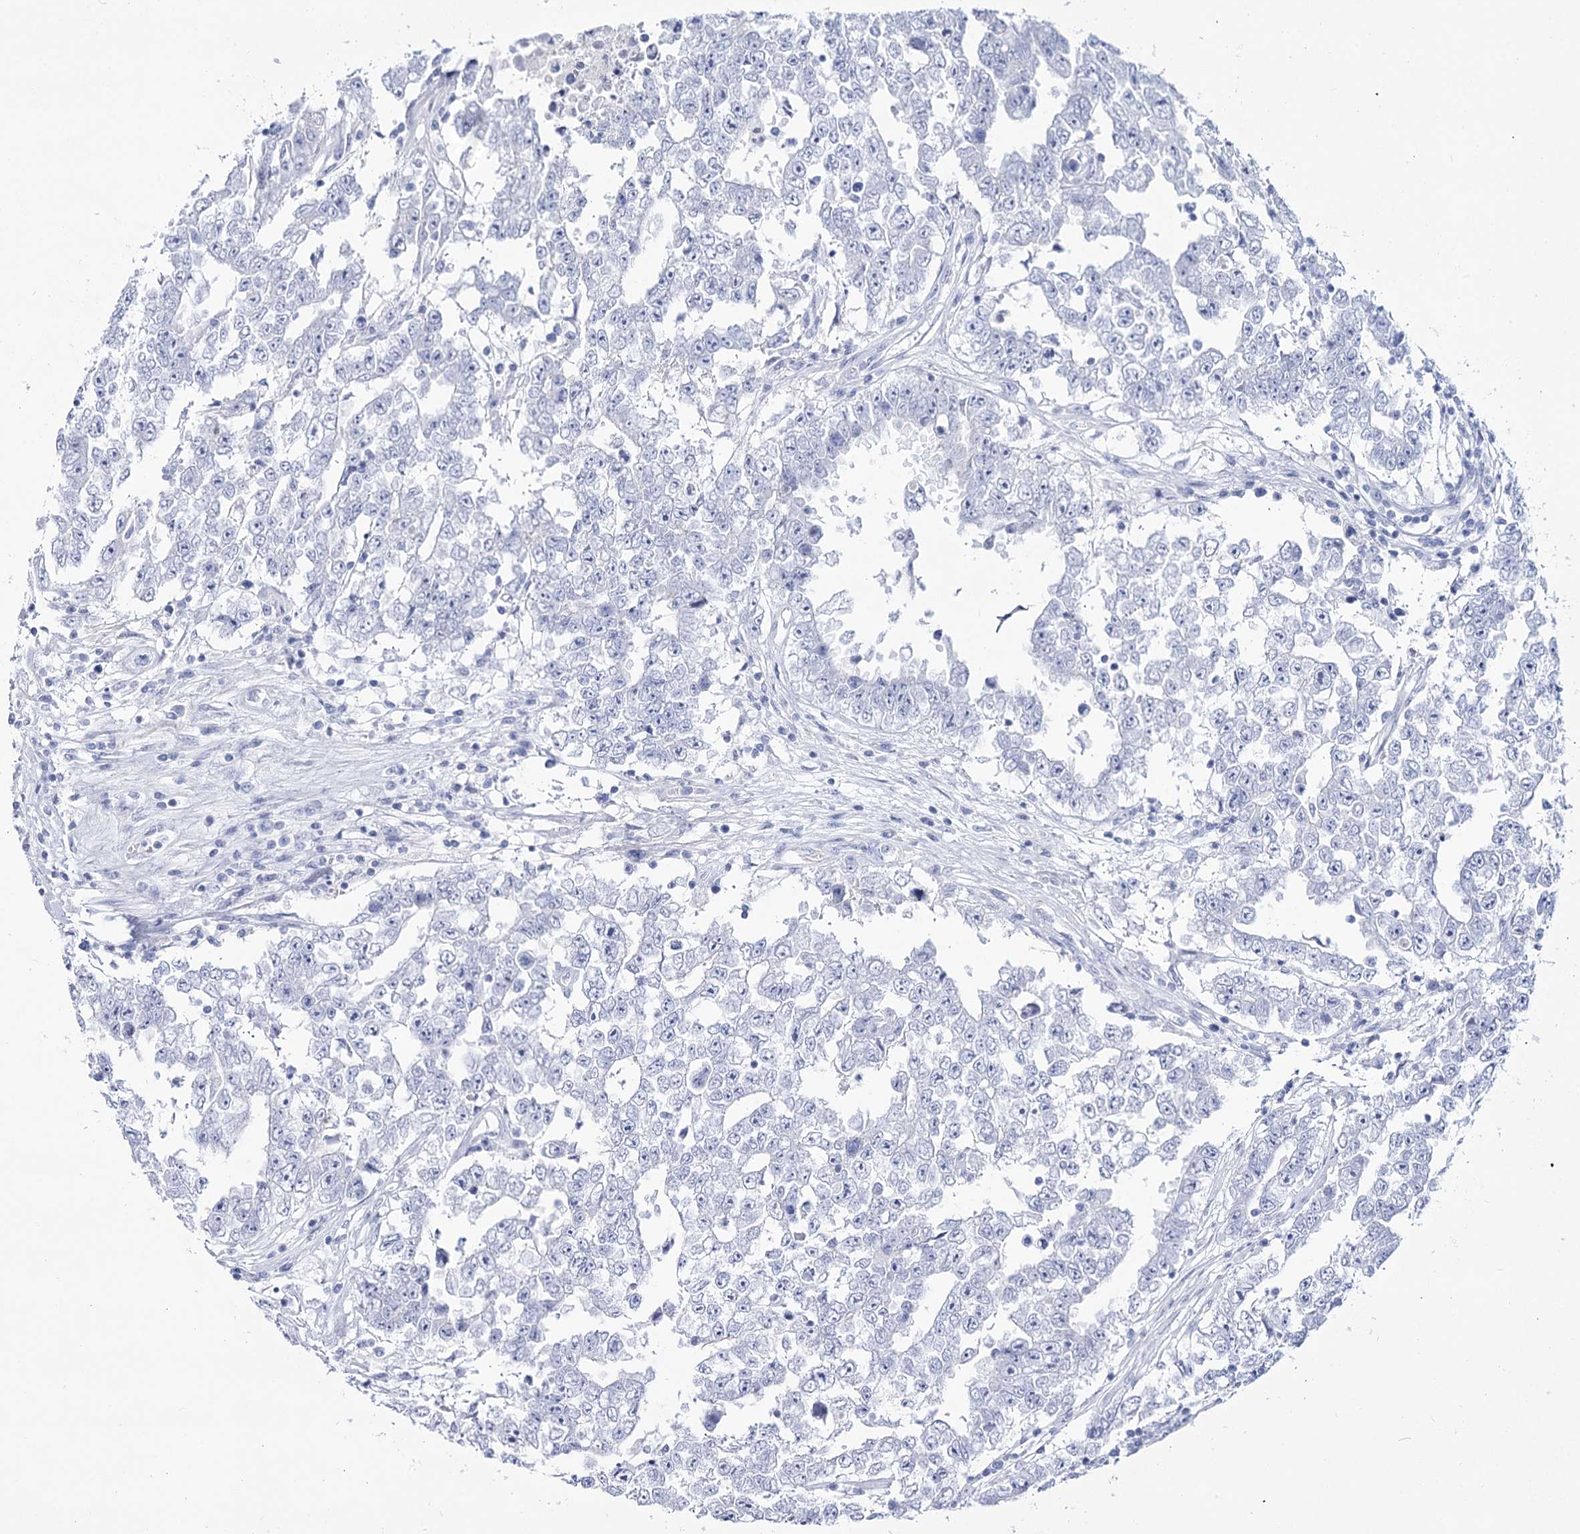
{"staining": {"intensity": "negative", "quantity": "none", "location": "none"}, "tissue": "testis cancer", "cell_type": "Tumor cells", "image_type": "cancer", "snomed": [{"axis": "morphology", "description": "Carcinoma, Embryonal, NOS"}, {"axis": "topography", "description": "Testis"}], "caption": "Tumor cells show no significant protein positivity in testis cancer.", "gene": "RNF186", "patient": {"sex": "male", "age": 25}}